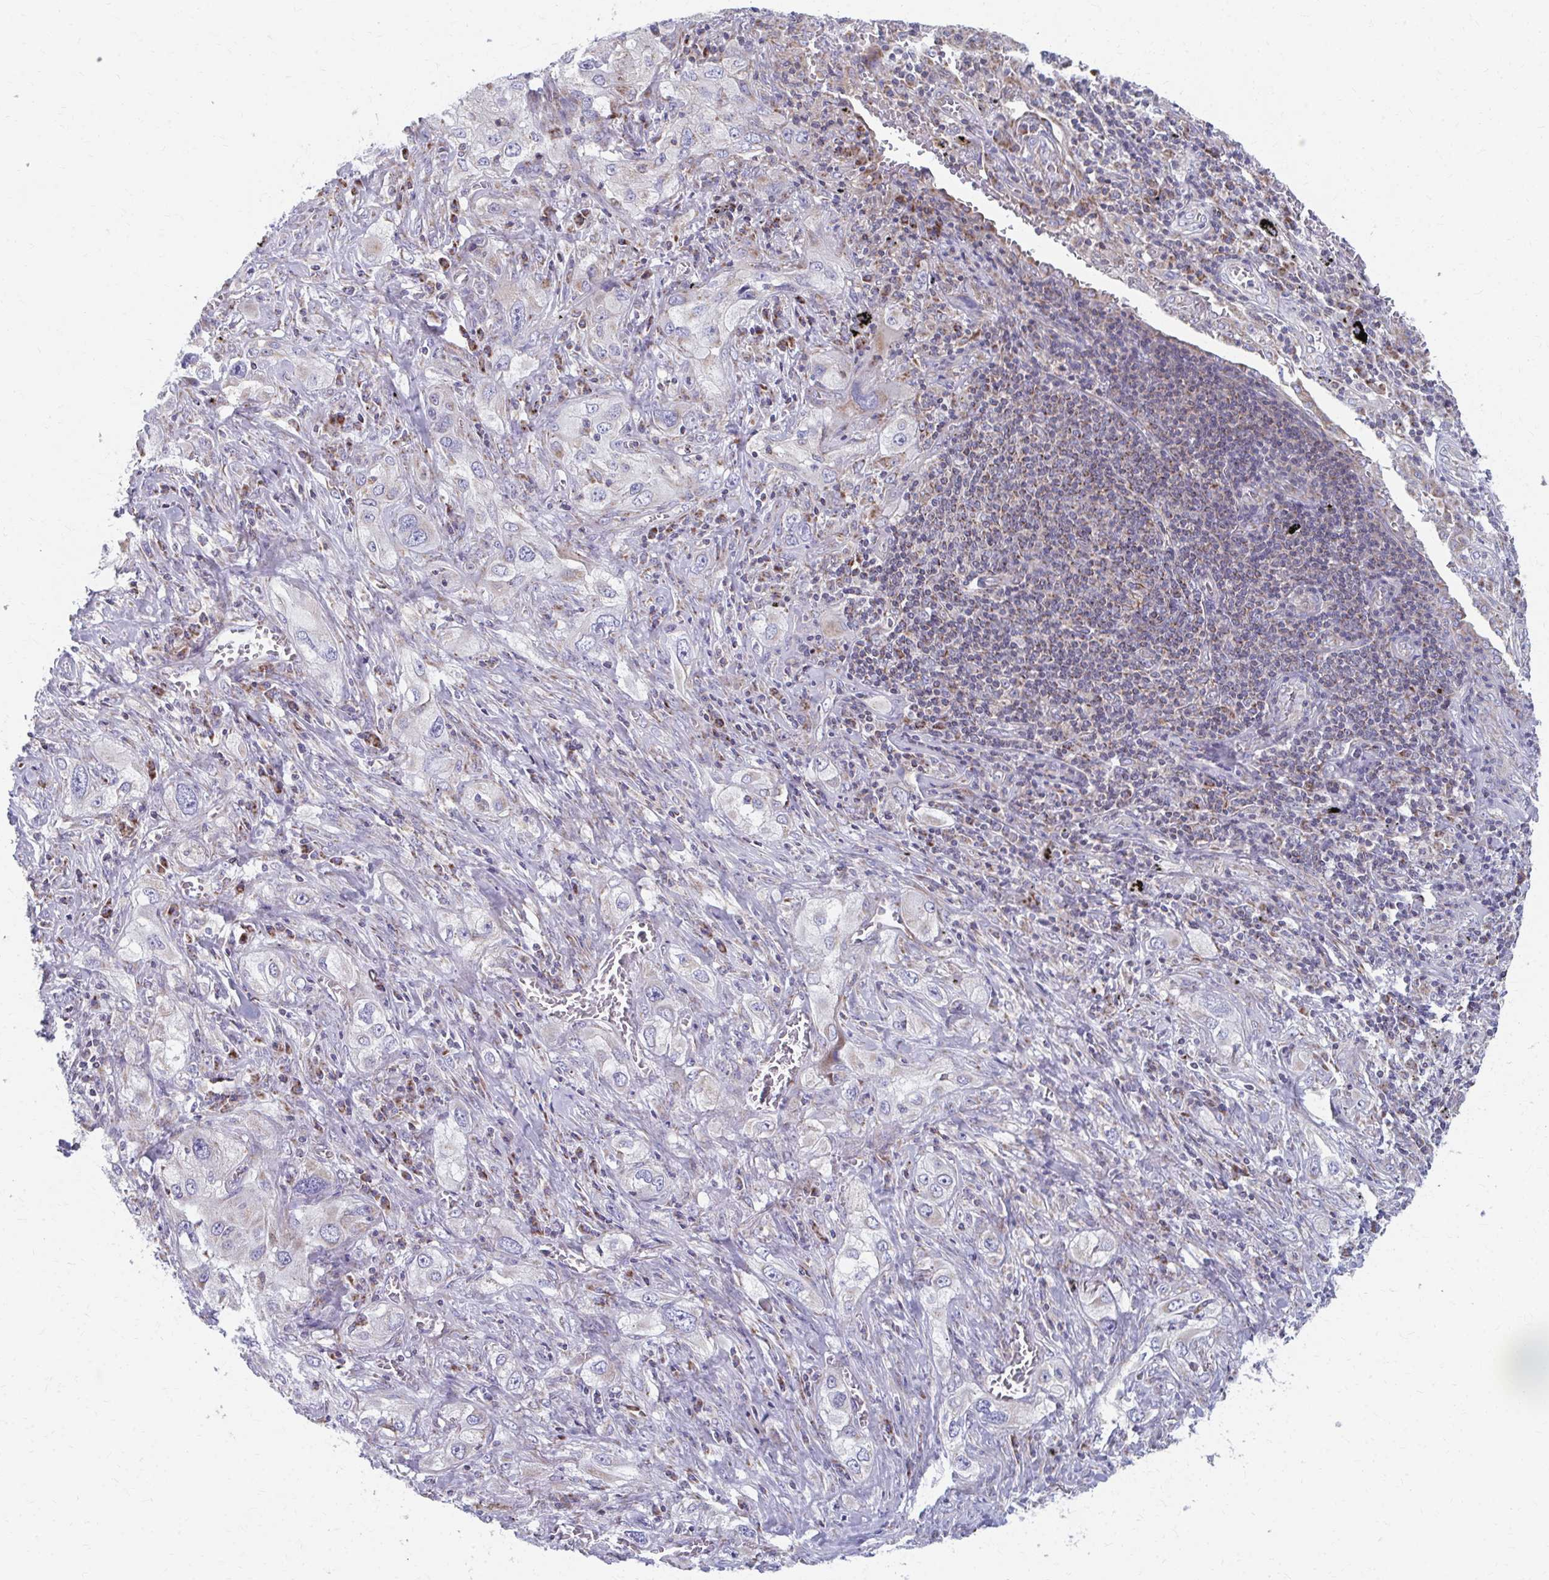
{"staining": {"intensity": "negative", "quantity": "none", "location": "none"}, "tissue": "lung cancer", "cell_type": "Tumor cells", "image_type": "cancer", "snomed": [{"axis": "morphology", "description": "Squamous cell carcinoma, NOS"}, {"axis": "topography", "description": "Lung"}], "caption": "This is a photomicrograph of IHC staining of lung squamous cell carcinoma, which shows no staining in tumor cells. (Brightfield microscopy of DAB immunohistochemistry at high magnification).", "gene": "RCC1L", "patient": {"sex": "female", "age": 69}}